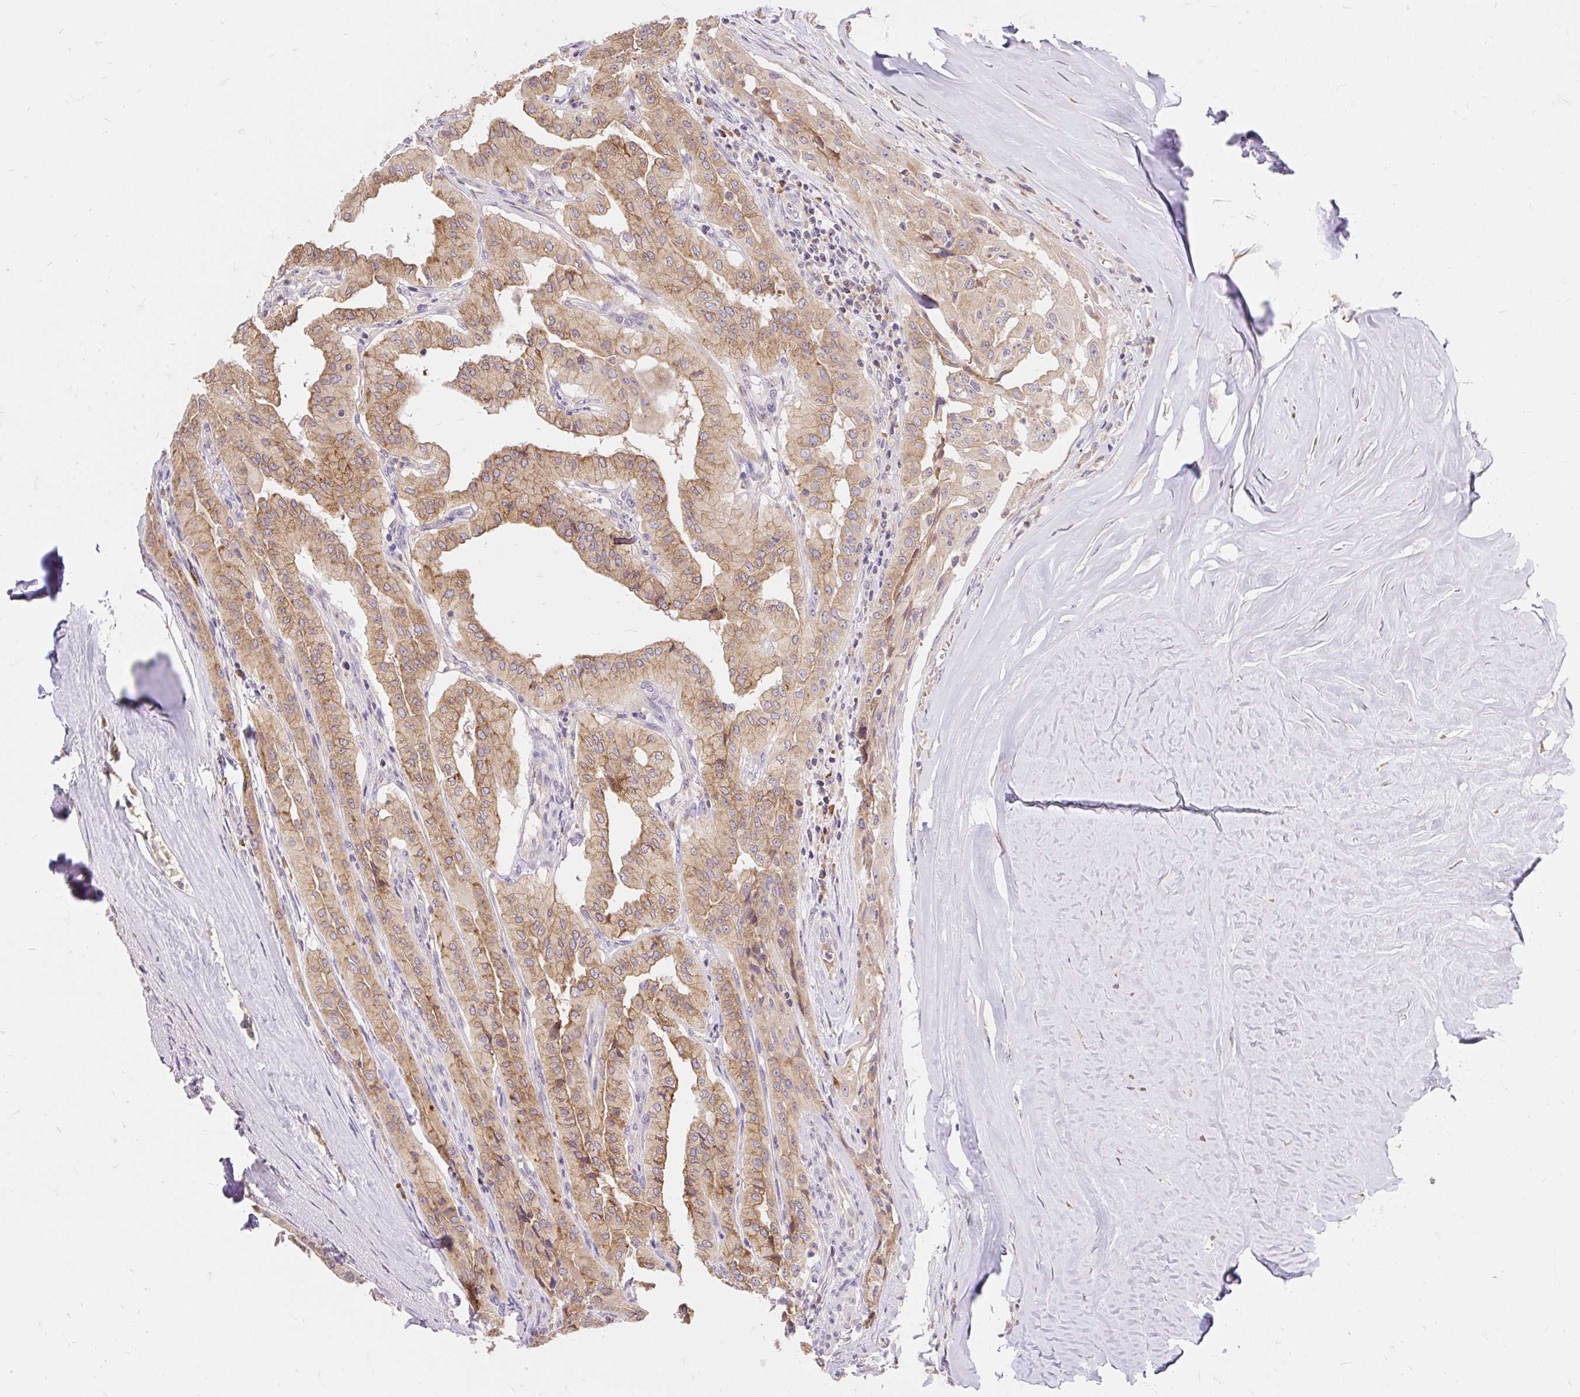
{"staining": {"intensity": "moderate", "quantity": ">75%", "location": "cytoplasmic/membranous"}, "tissue": "thyroid cancer", "cell_type": "Tumor cells", "image_type": "cancer", "snomed": [{"axis": "morphology", "description": "Papillary adenocarcinoma, NOS"}, {"axis": "topography", "description": "Thyroid gland"}], "caption": "Brown immunohistochemical staining in thyroid papillary adenocarcinoma exhibits moderate cytoplasmic/membranous staining in approximately >75% of tumor cells.", "gene": "SEC63", "patient": {"sex": "female", "age": 59}}